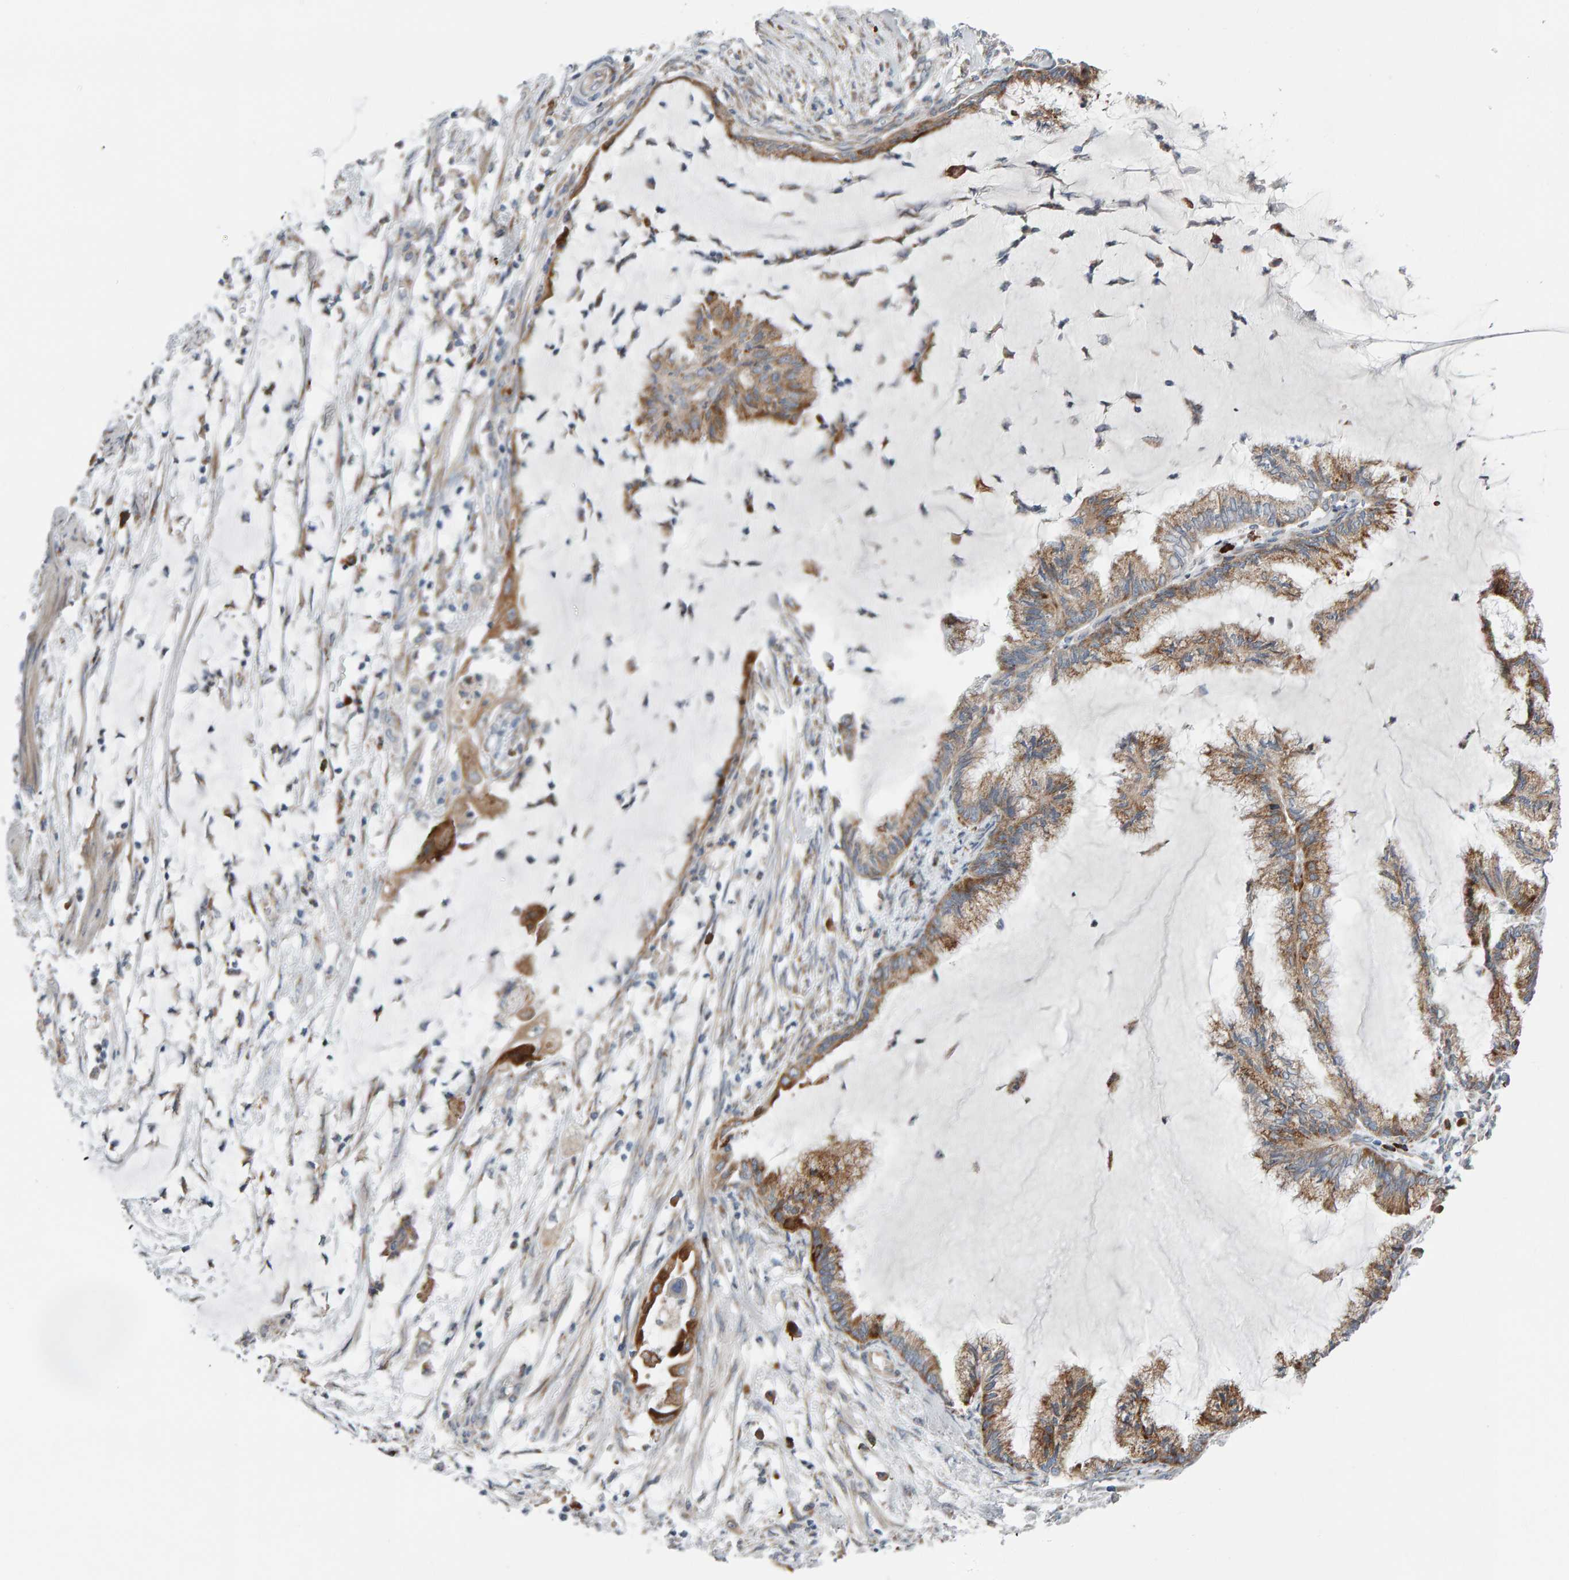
{"staining": {"intensity": "moderate", "quantity": ">75%", "location": "cytoplasmic/membranous"}, "tissue": "endometrial cancer", "cell_type": "Tumor cells", "image_type": "cancer", "snomed": [{"axis": "morphology", "description": "Adenocarcinoma, NOS"}, {"axis": "topography", "description": "Endometrium"}], "caption": "Endometrial cancer stained with a brown dye shows moderate cytoplasmic/membranous positive positivity in approximately >75% of tumor cells.", "gene": "ENGASE", "patient": {"sex": "female", "age": 86}}